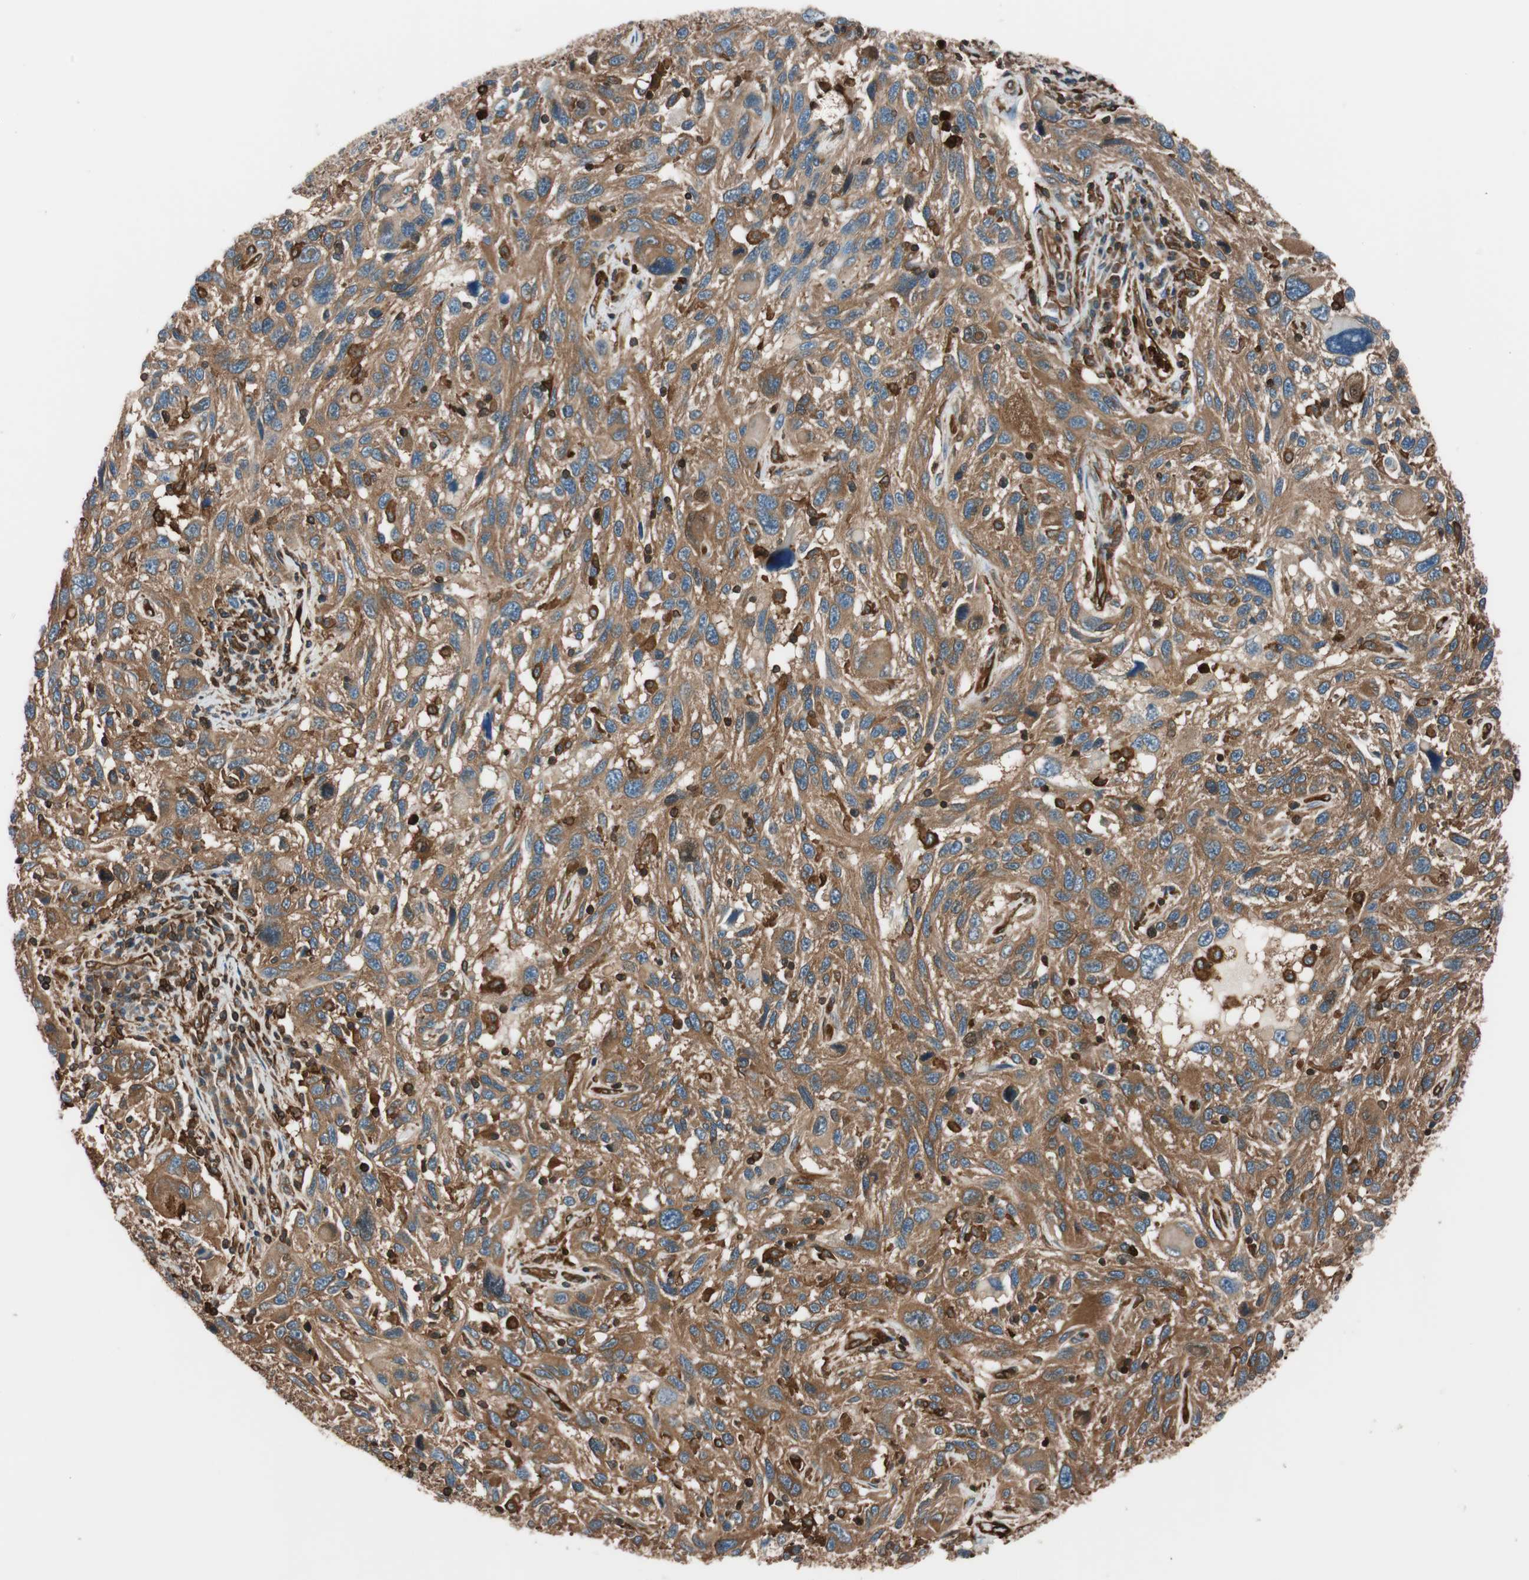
{"staining": {"intensity": "strong", "quantity": ">75%", "location": "cytoplasmic/membranous"}, "tissue": "melanoma", "cell_type": "Tumor cells", "image_type": "cancer", "snomed": [{"axis": "morphology", "description": "Malignant melanoma, NOS"}, {"axis": "topography", "description": "Skin"}], "caption": "An image showing strong cytoplasmic/membranous expression in about >75% of tumor cells in malignant melanoma, as visualized by brown immunohistochemical staining.", "gene": "VASP", "patient": {"sex": "male", "age": 53}}